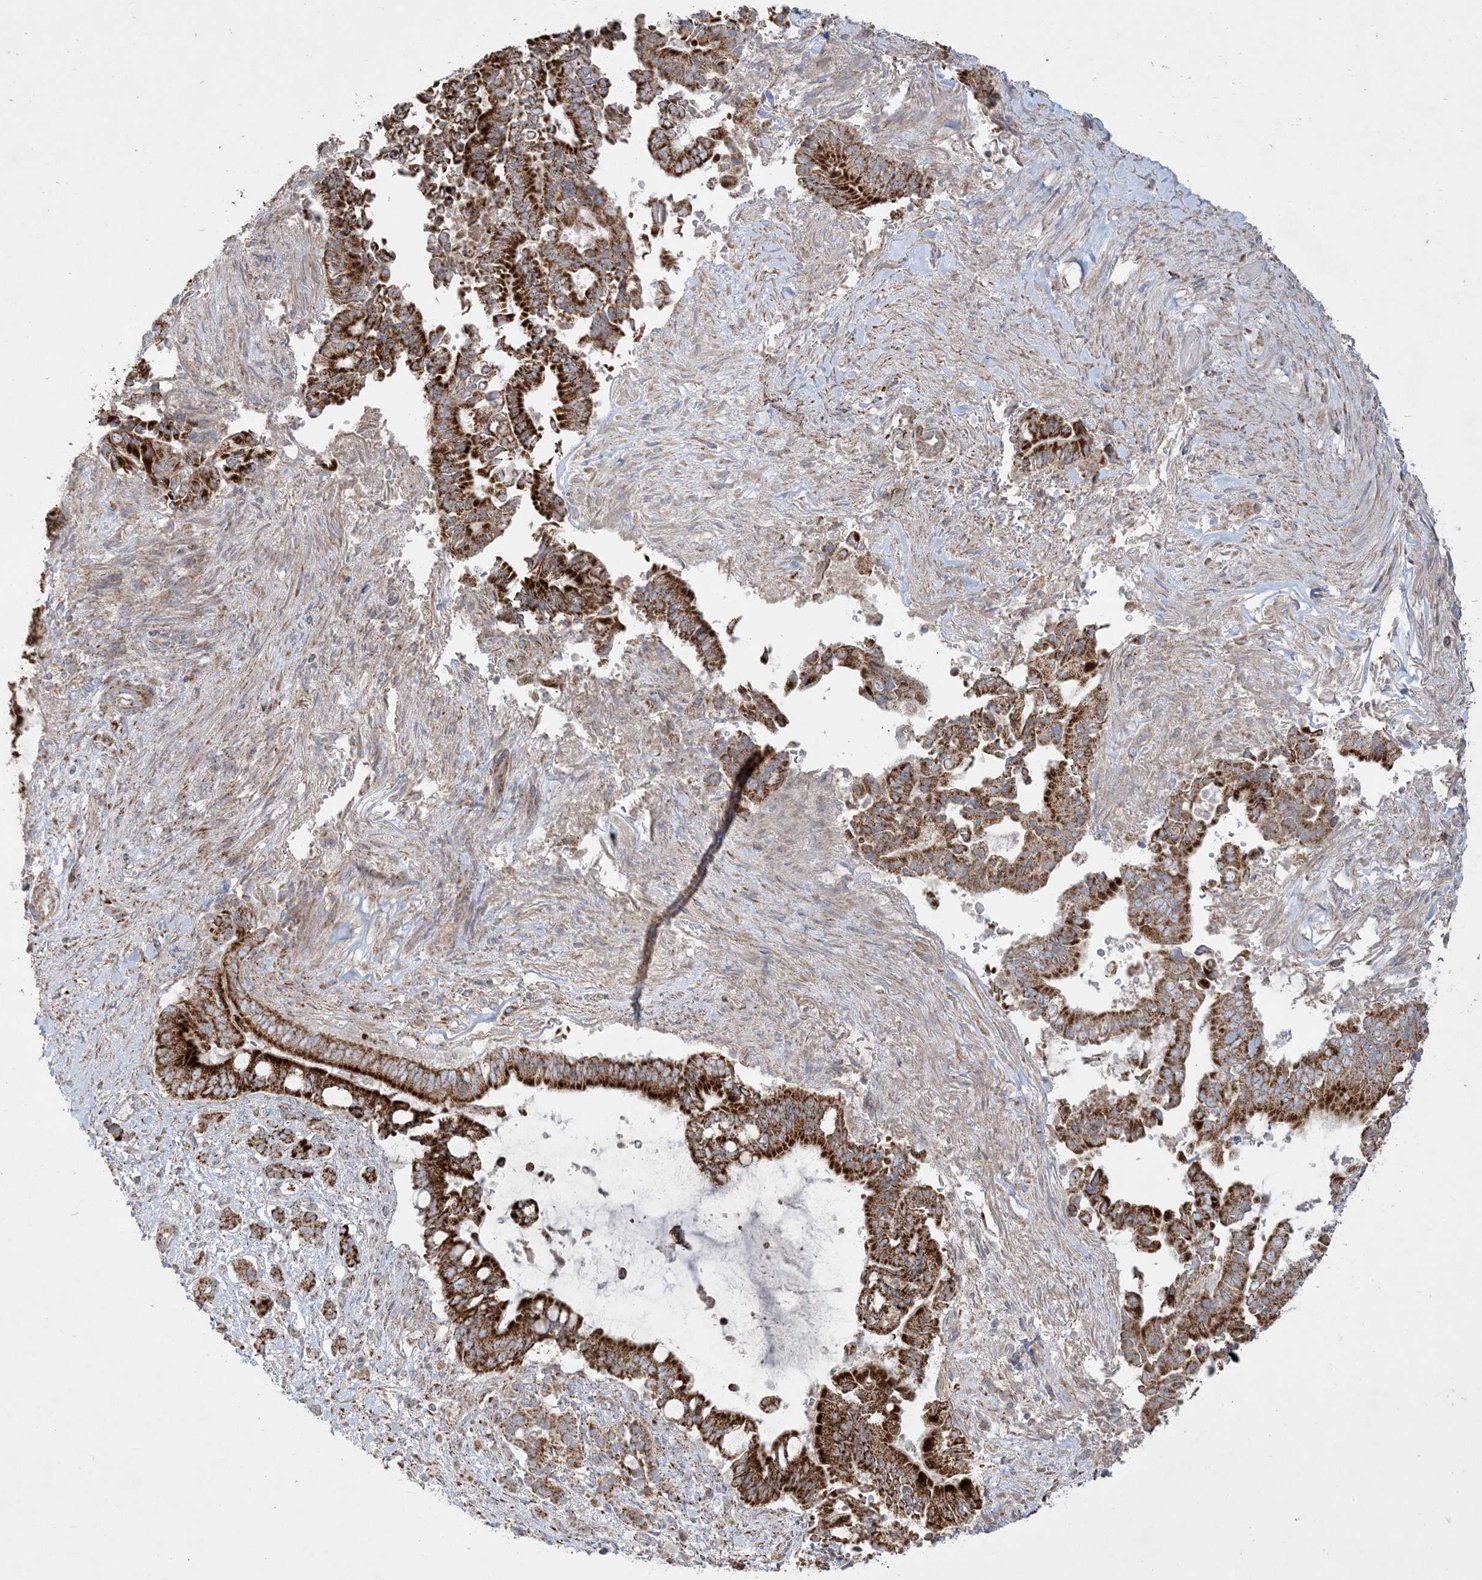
{"staining": {"intensity": "strong", "quantity": ">75%", "location": "cytoplasmic/membranous"}, "tissue": "pancreatic cancer", "cell_type": "Tumor cells", "image_type": "cancer", "snomed": [{"axis": "morphology", "description": "Adenocarcinoma, NOS"}, {"axis": "topography", "description": "Pancreas"}], "caption": "Protein analysis of pancreatic adenocarcinoma tissue reveals strong cytoplasmic/membranous staining in about >75% of tumor cells. (DAB (3,3'-diaminobenzidine) = brown stain, brightfield microscopy at high magnification).", "gene": "NDUFAF3", "patient": {"sex": "male", "age": 68}}